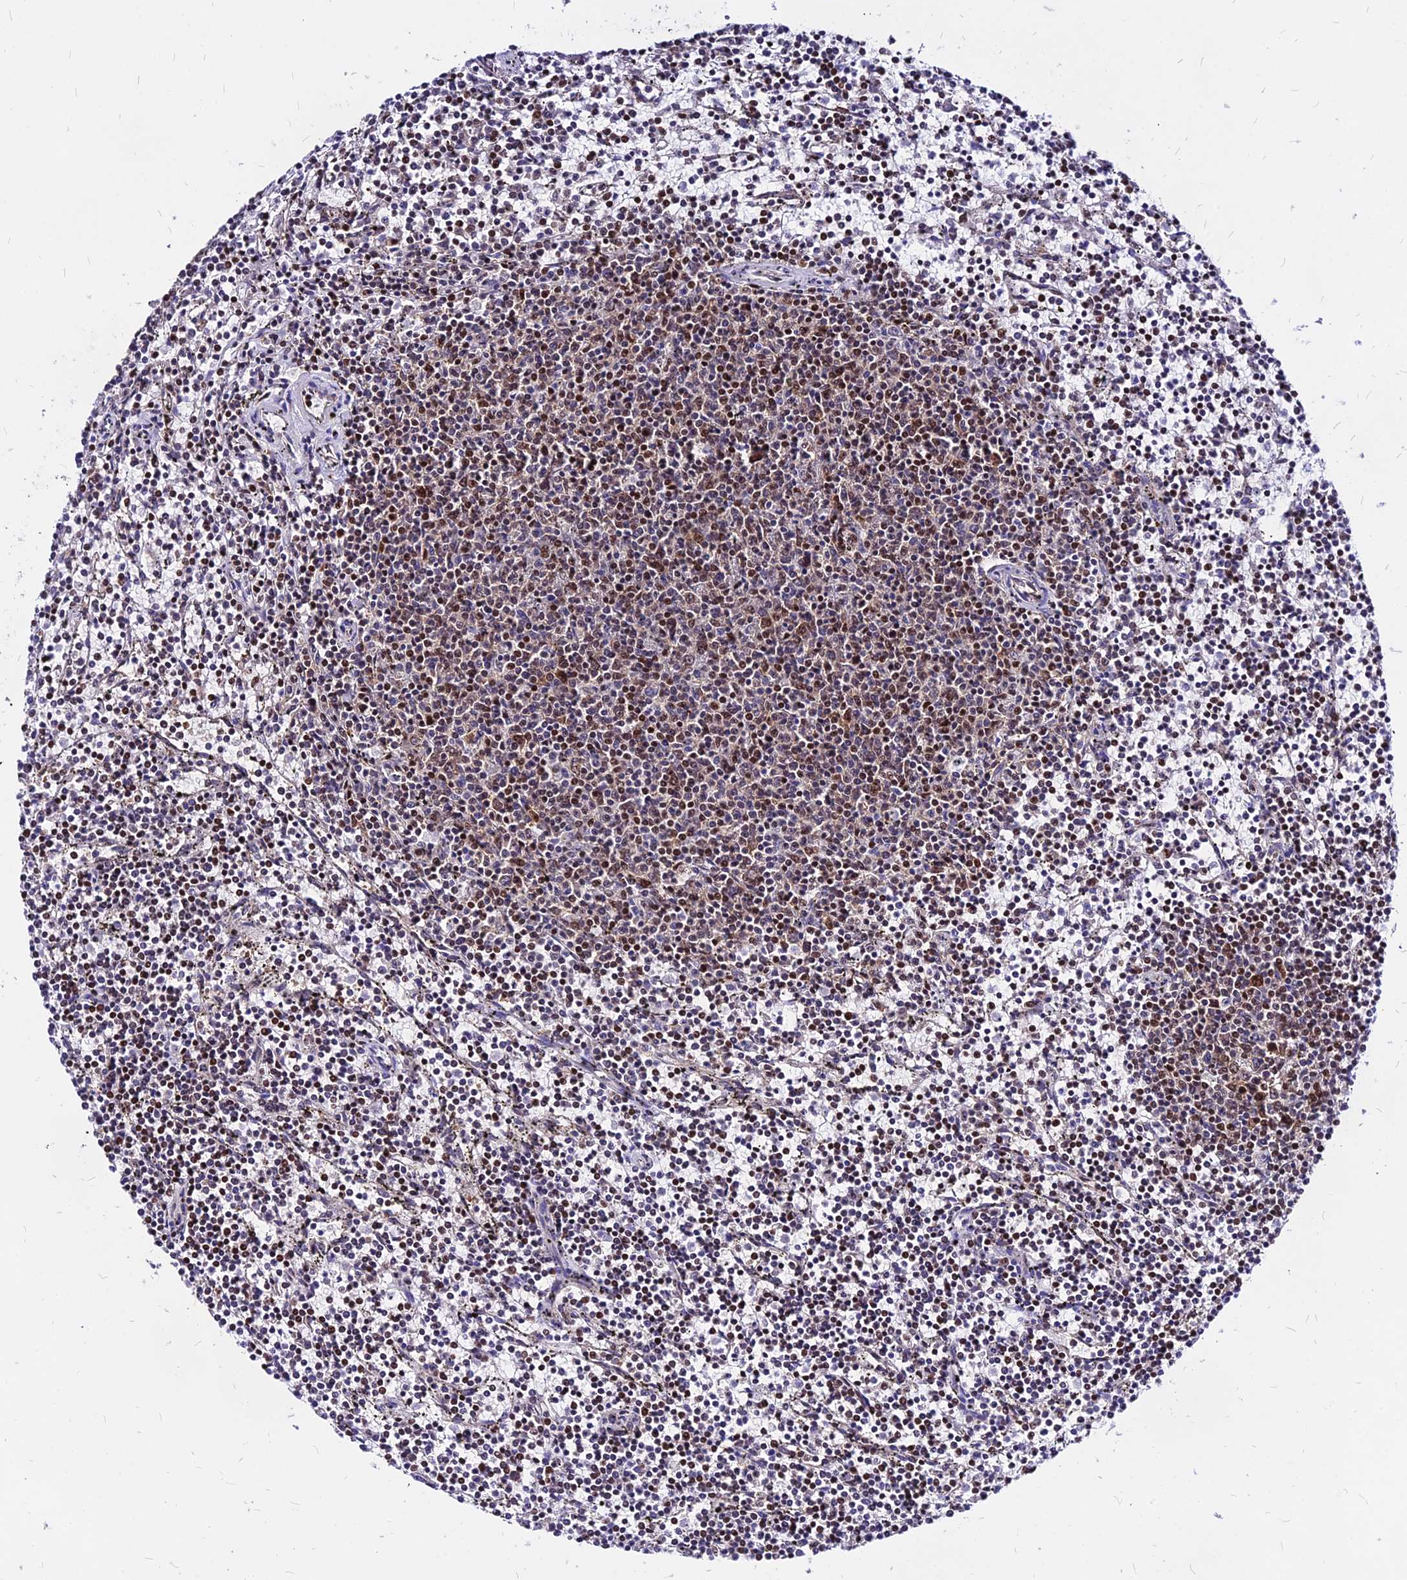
{"staining": {"intensity": "moderate", "quantity": ">75%", "location": "nuclear"}, "tissue": "lymphoma", "cell_type": "Tumor cells", "image_type": "cancer", "snomed": [{"axis": "morphology", "description": "Malignant lymphoma, non-Hodgkin's type, Low grade"}, {"axis": "topography", "description": "Spleen"}], "caption": "Low-grade malignant lymphoma, non-Hodgkin's type was stained to show a protein in brown. There is medium levels of moderate nuclear positivity in approximately >75% of tumor cells.", "gene": "DDX55", "patient": {"sex": "female", "age": 50}}